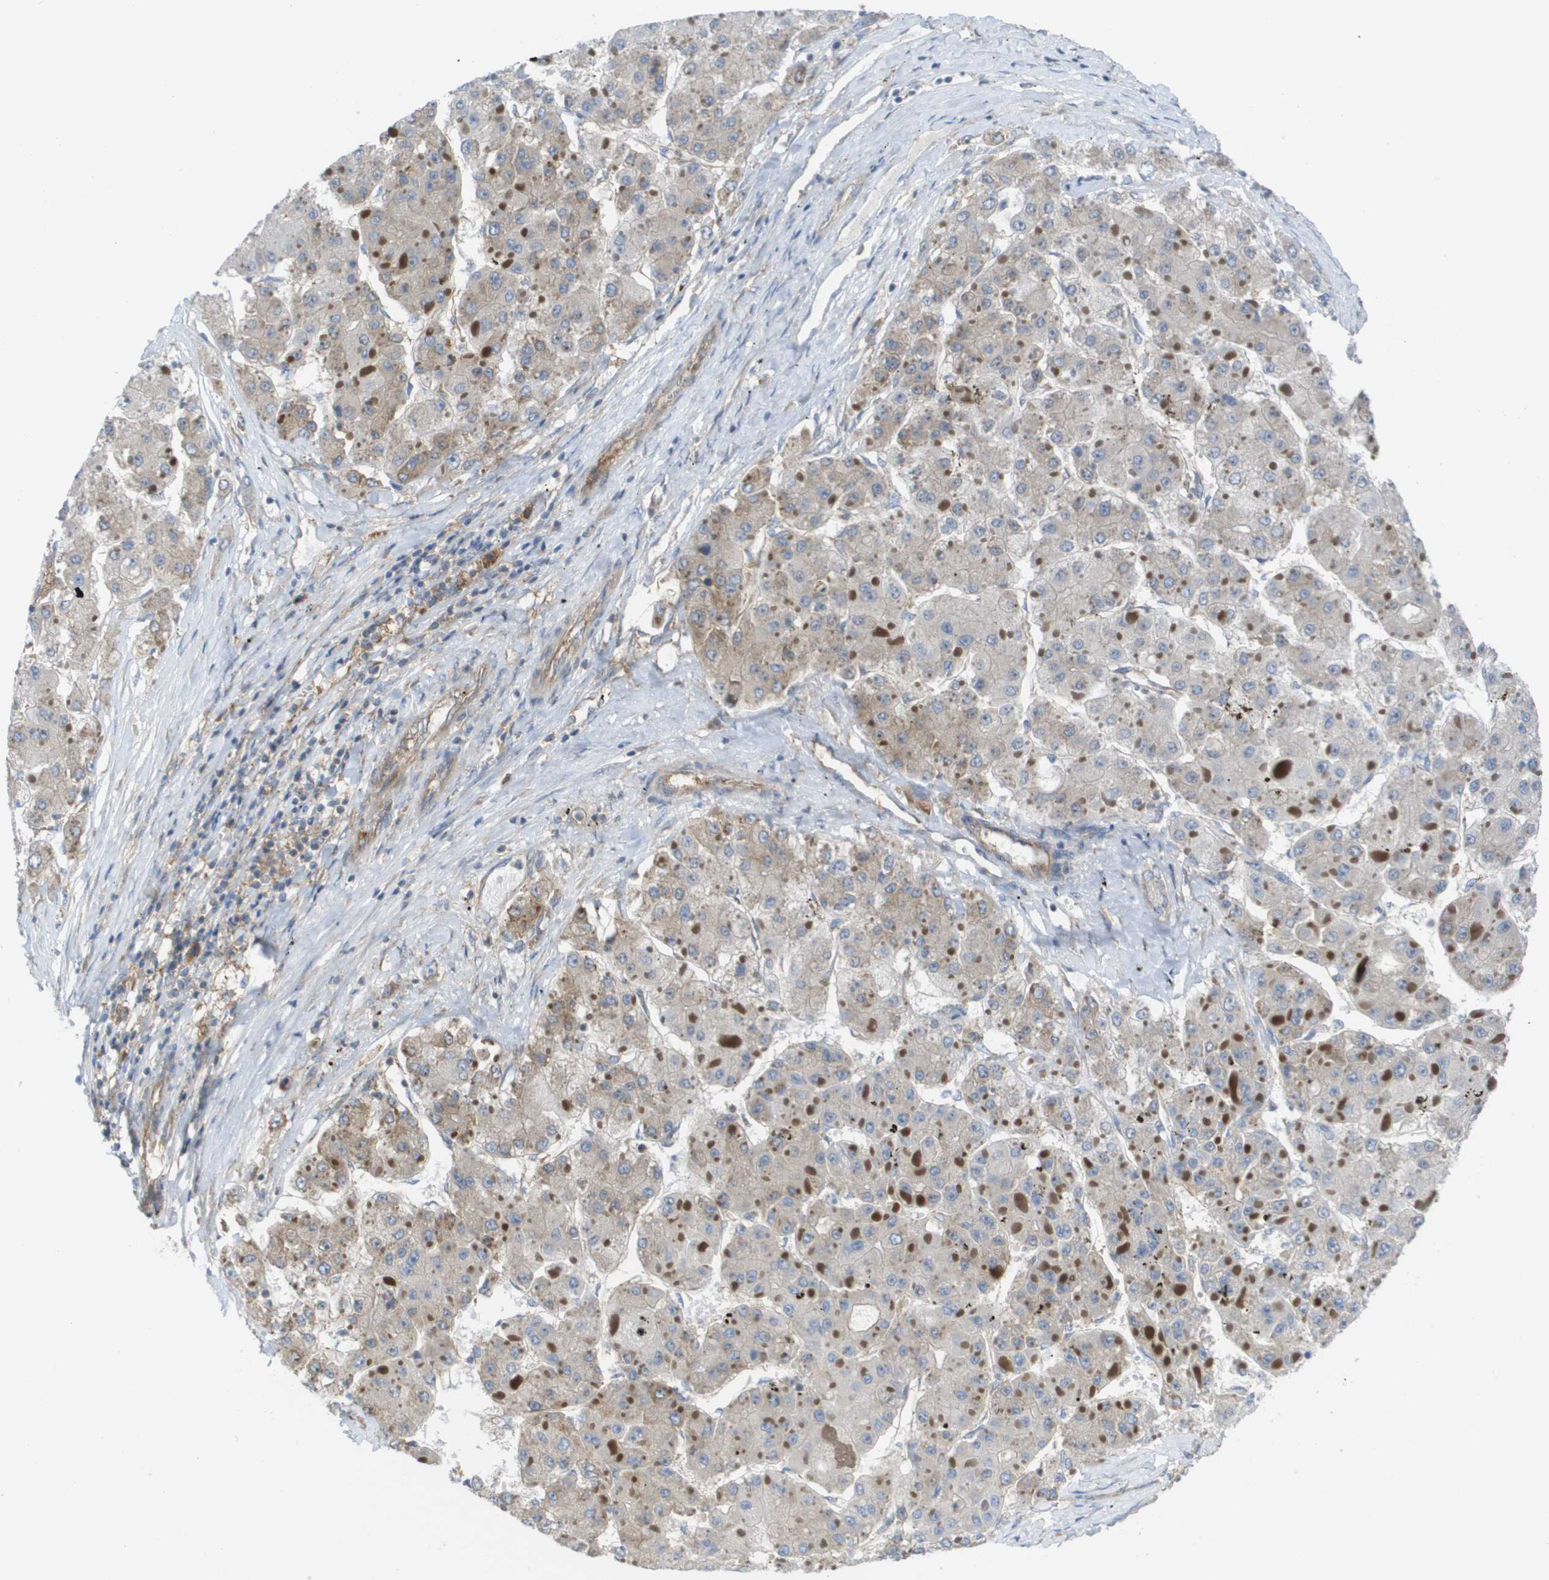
{"staining": {"intensity": "weak", "quantity": "<25%", "location": "cytoplasmic/membranous"}, "tissue": "liver cancer", "cell_type": "Tumor cells", "image_type": "cancer", "snomed": [{"axis": "morphology", "description": "Carcinoma, Hepatocellular, NOS"}, {"axis": "topography", "description": "Liver"}], "caption": "Image shows no significant protein staining in tumor cells of liver cancer (hepatocellular carcinoma).", "gene": "EIF4G2", "patient": {"sex": "female", "age": 73}}